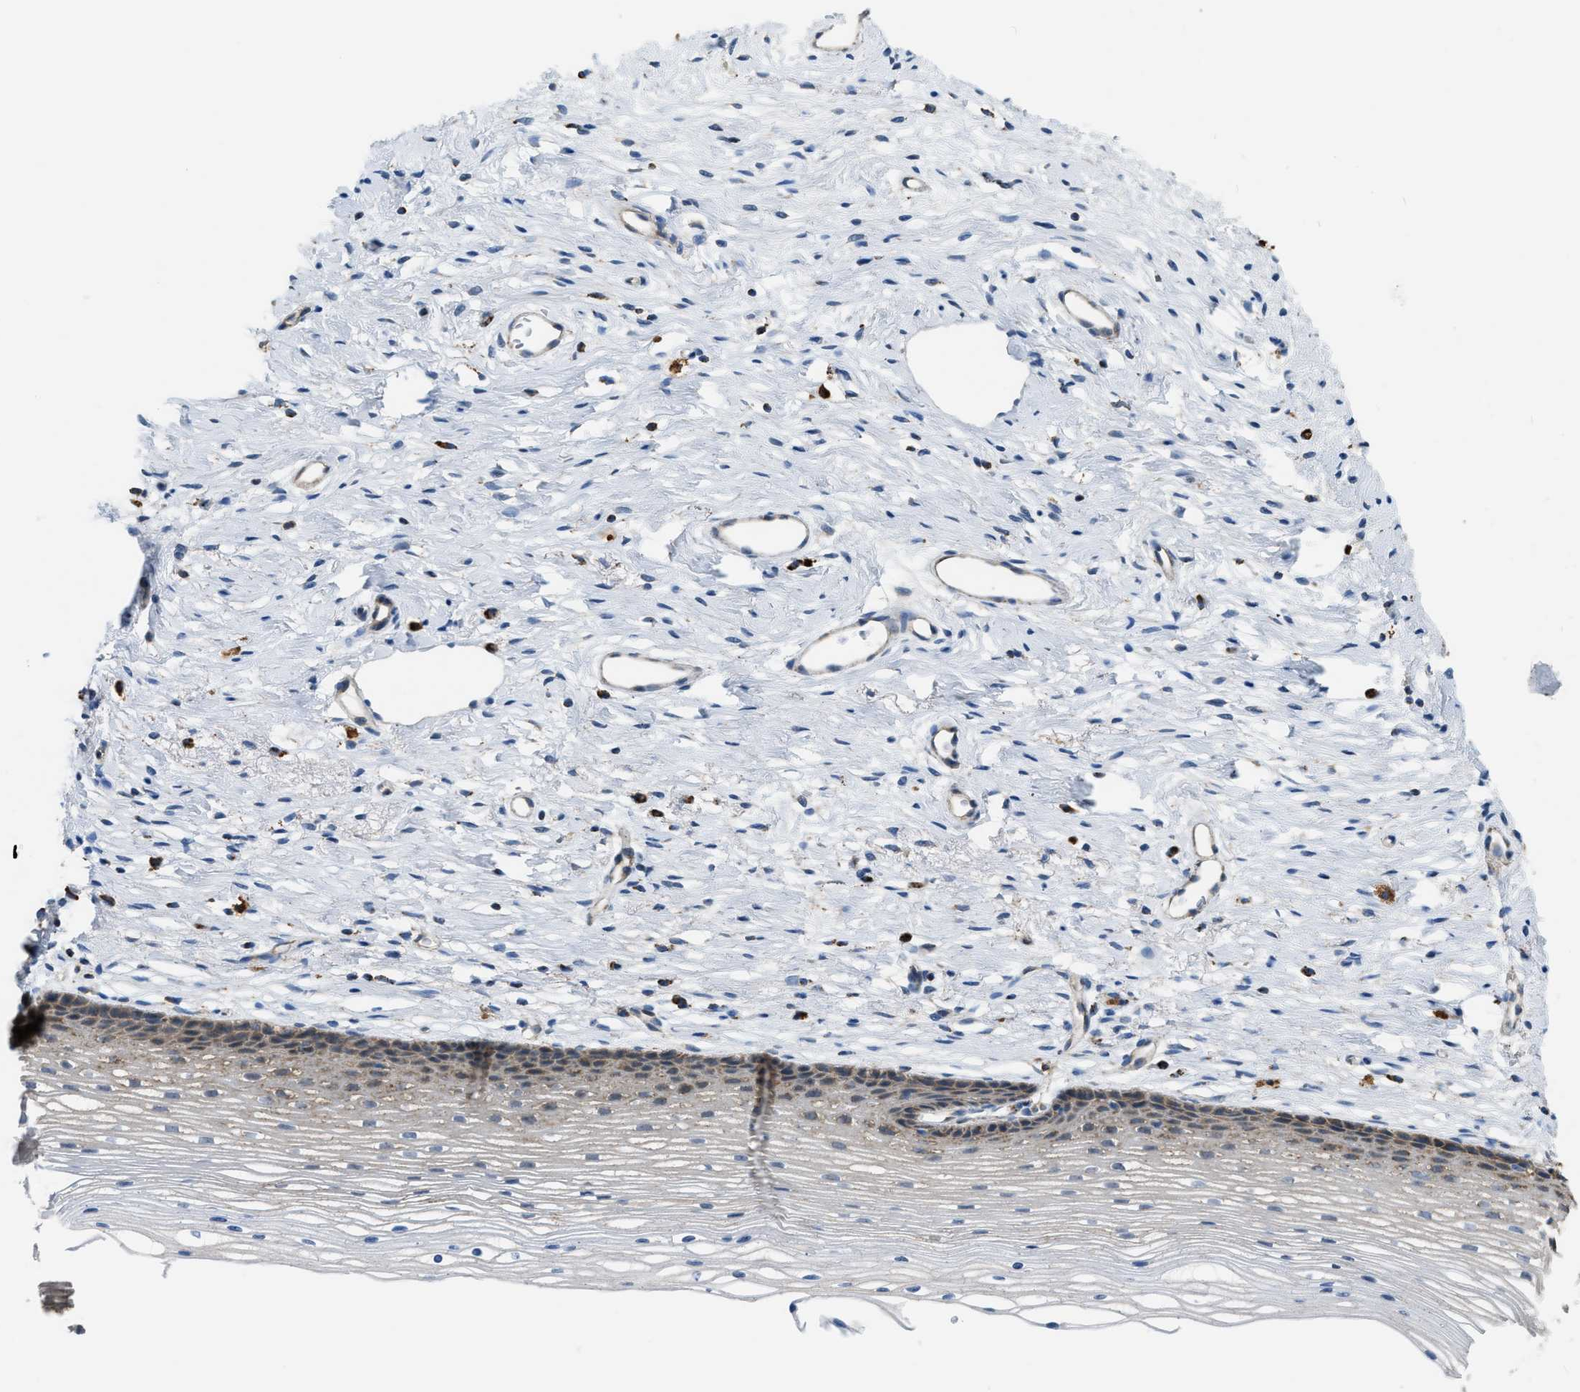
{"staining": {"intensity": "moderate", "quantity": "25%-75%", "location": "cytoplasmic/membranous"}, "tissue": "cervix", "cell_type": "Glandular cells", "image_type": "normal", "snomed": [{"axis": "morphology", "description": "Normal tissue, NOS"}, {"axis": "topography", "description": "Cervix"}], "caption": "Moderate cytoplasmic/membranous expression is identified in about 25%-75% of glandular cells in benign cervix. (Stains: DAB (3,3'-diaminobenzidine) in brown, nuclei in blue, Microscopy: brightfield microscopy at high magnification).", "gene": "ETFB", "patient": {"sex": "female", "age": 77}}